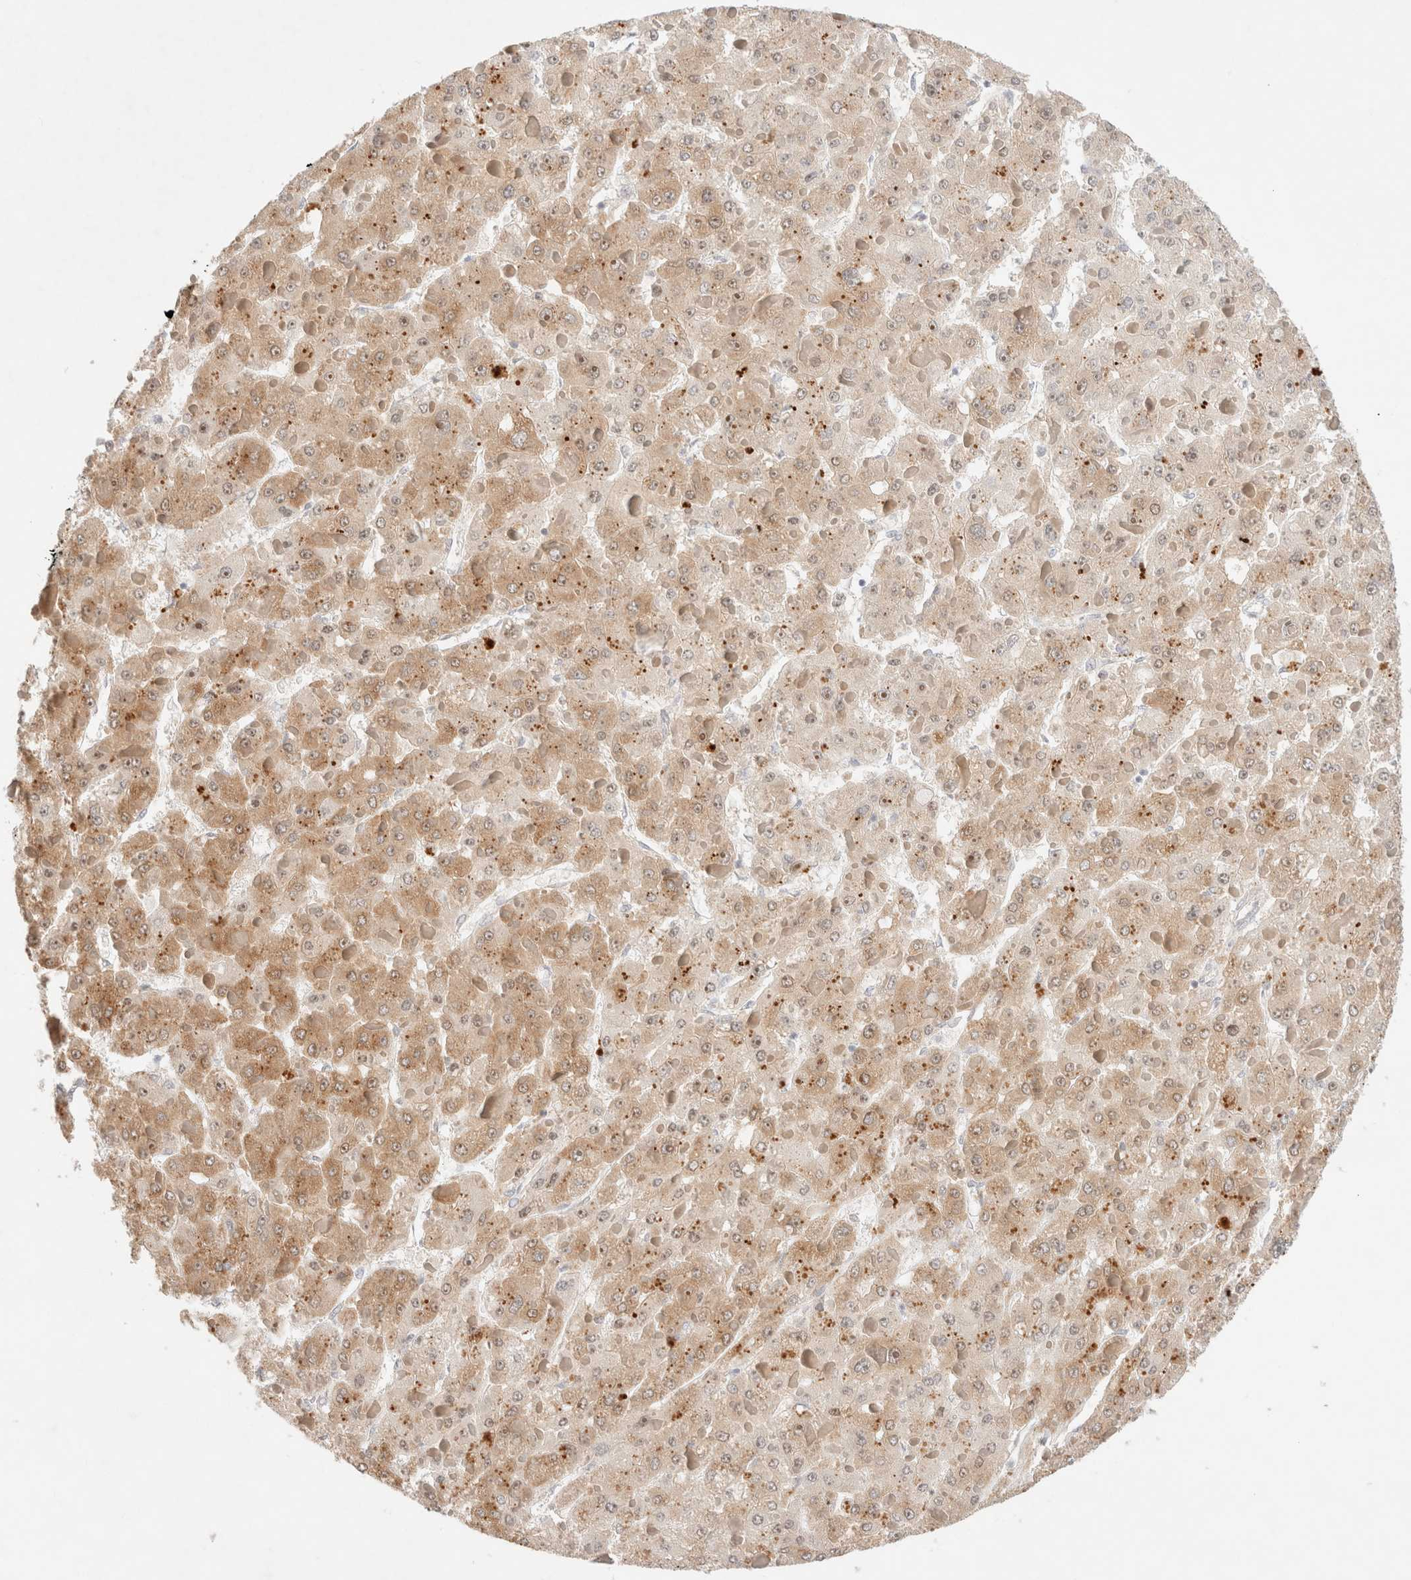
{"staining": {"intensity": "weak", "quantity": ">75%", "location": "cytoplasmic/membranous,nuclear"}, "tissue": "liver cancer", "cell_type": "Tumor cells", "image_type": "cancer", "snomed": [{"axis": "morphology", "description": "Carcinoma, Hepatocellular, NOS"}, {"axis": "topography", "description": "Liver"}], "caption": "Immunohistochemistry (DAB (3,3'-diaminobenzidine)) staining of liver hepatocellular carcinoma demonstrates weak cytoplasmic/membranous and nuclear protein expression in about >75% of tumor cells.", "gene": "RRP15", "patient": {"sex": "female", "age": 73}}